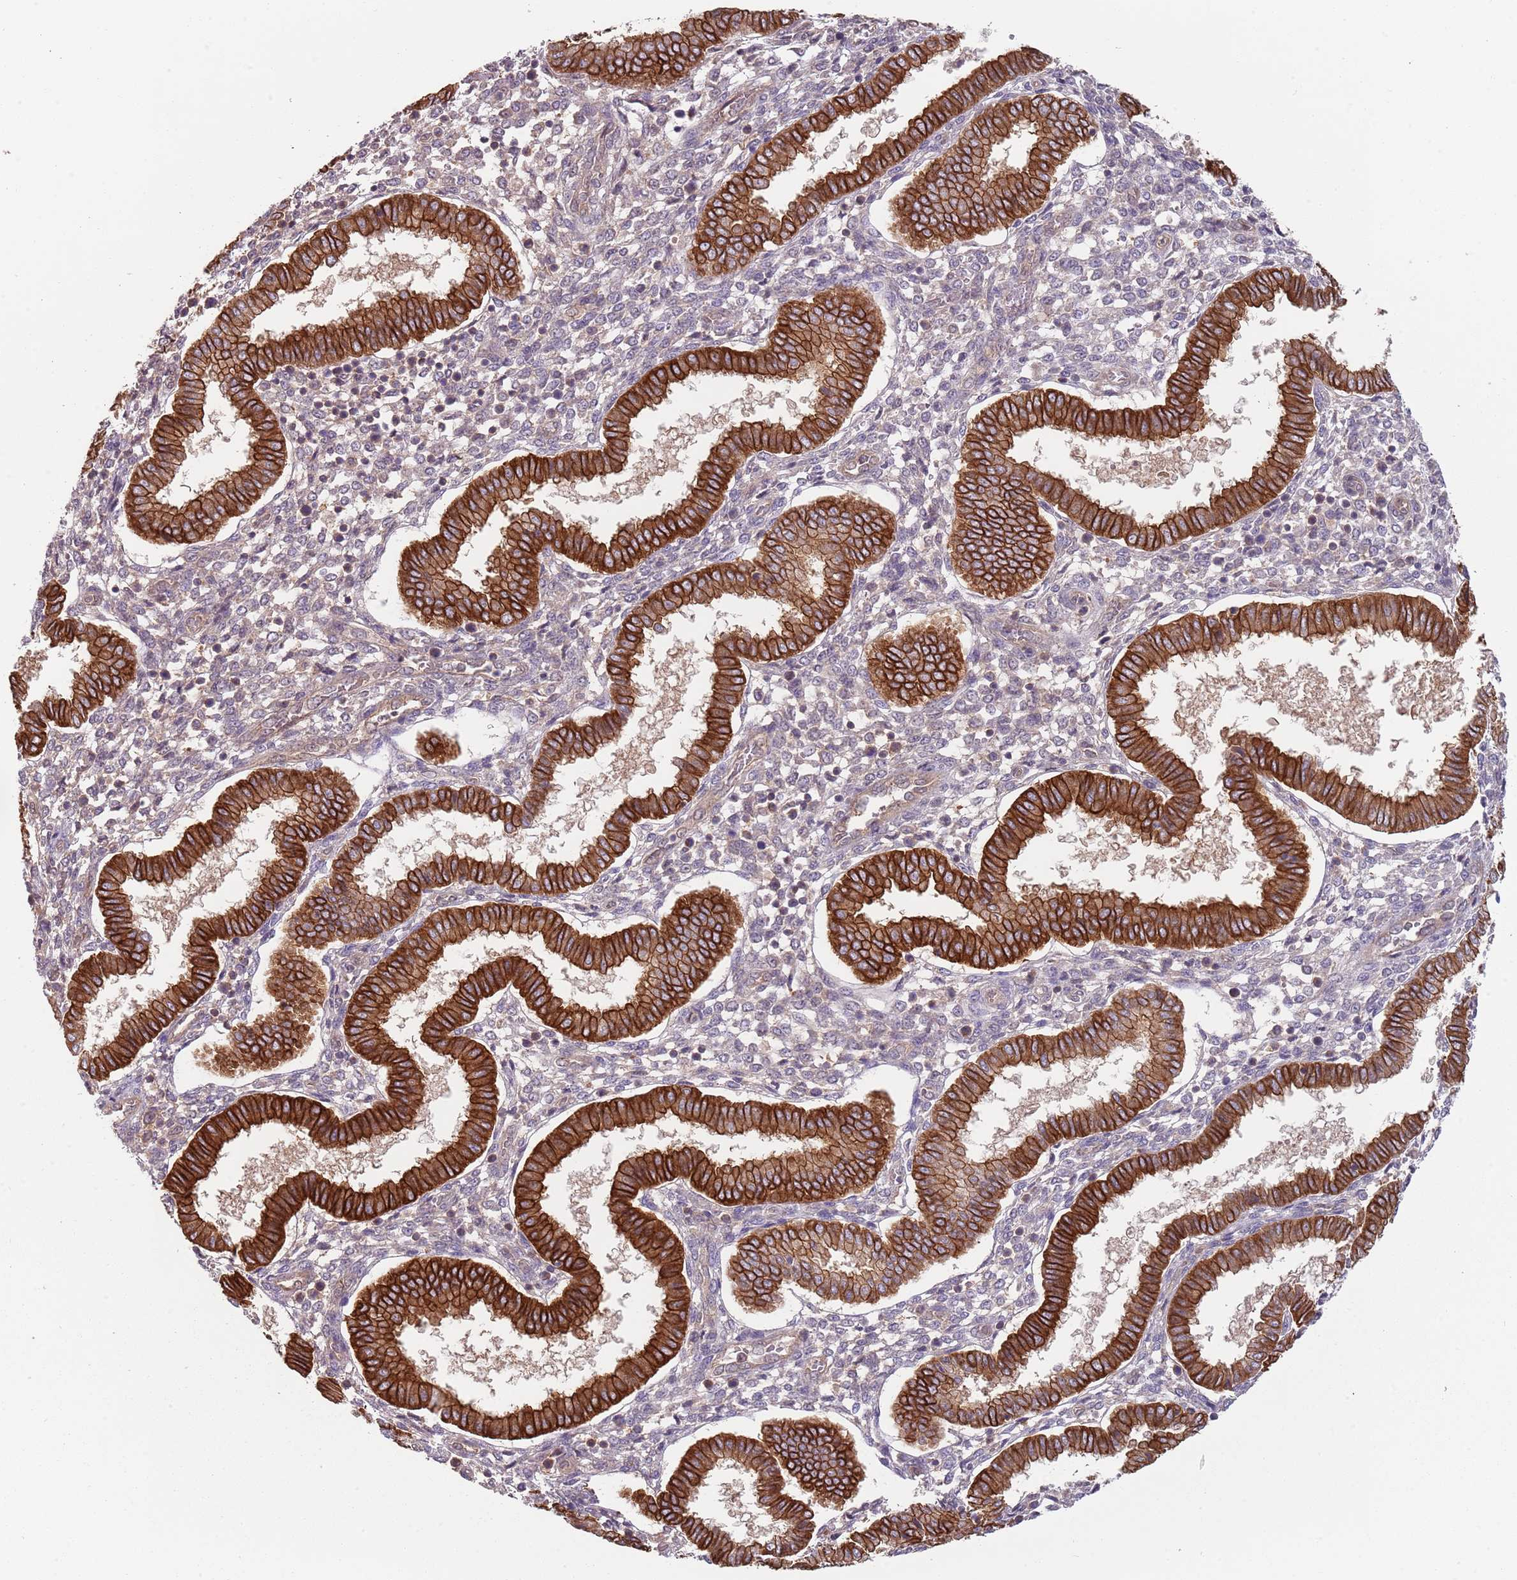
{"staining": {"intensity": "negative", "quantity": "none", "location": "none"}, "tissue": "endometrium", "cell_type": "Cells in endometrial stroma", "image_type": "normal", "snomed": [{"axis": "morphology", "description": "Normal tissue, NOS"}, {"axis": "topography", "description": "Endometrium"}], "caption": "IHC histopathology image of benign endometrium: human endometrium stained with DAB (3,3'-diaminobenzidine) exhibits no significant protein staining in cells in endometrial stroma.", "gene": "GSDMD", "patient": {"sex": "female", "age": 24}}